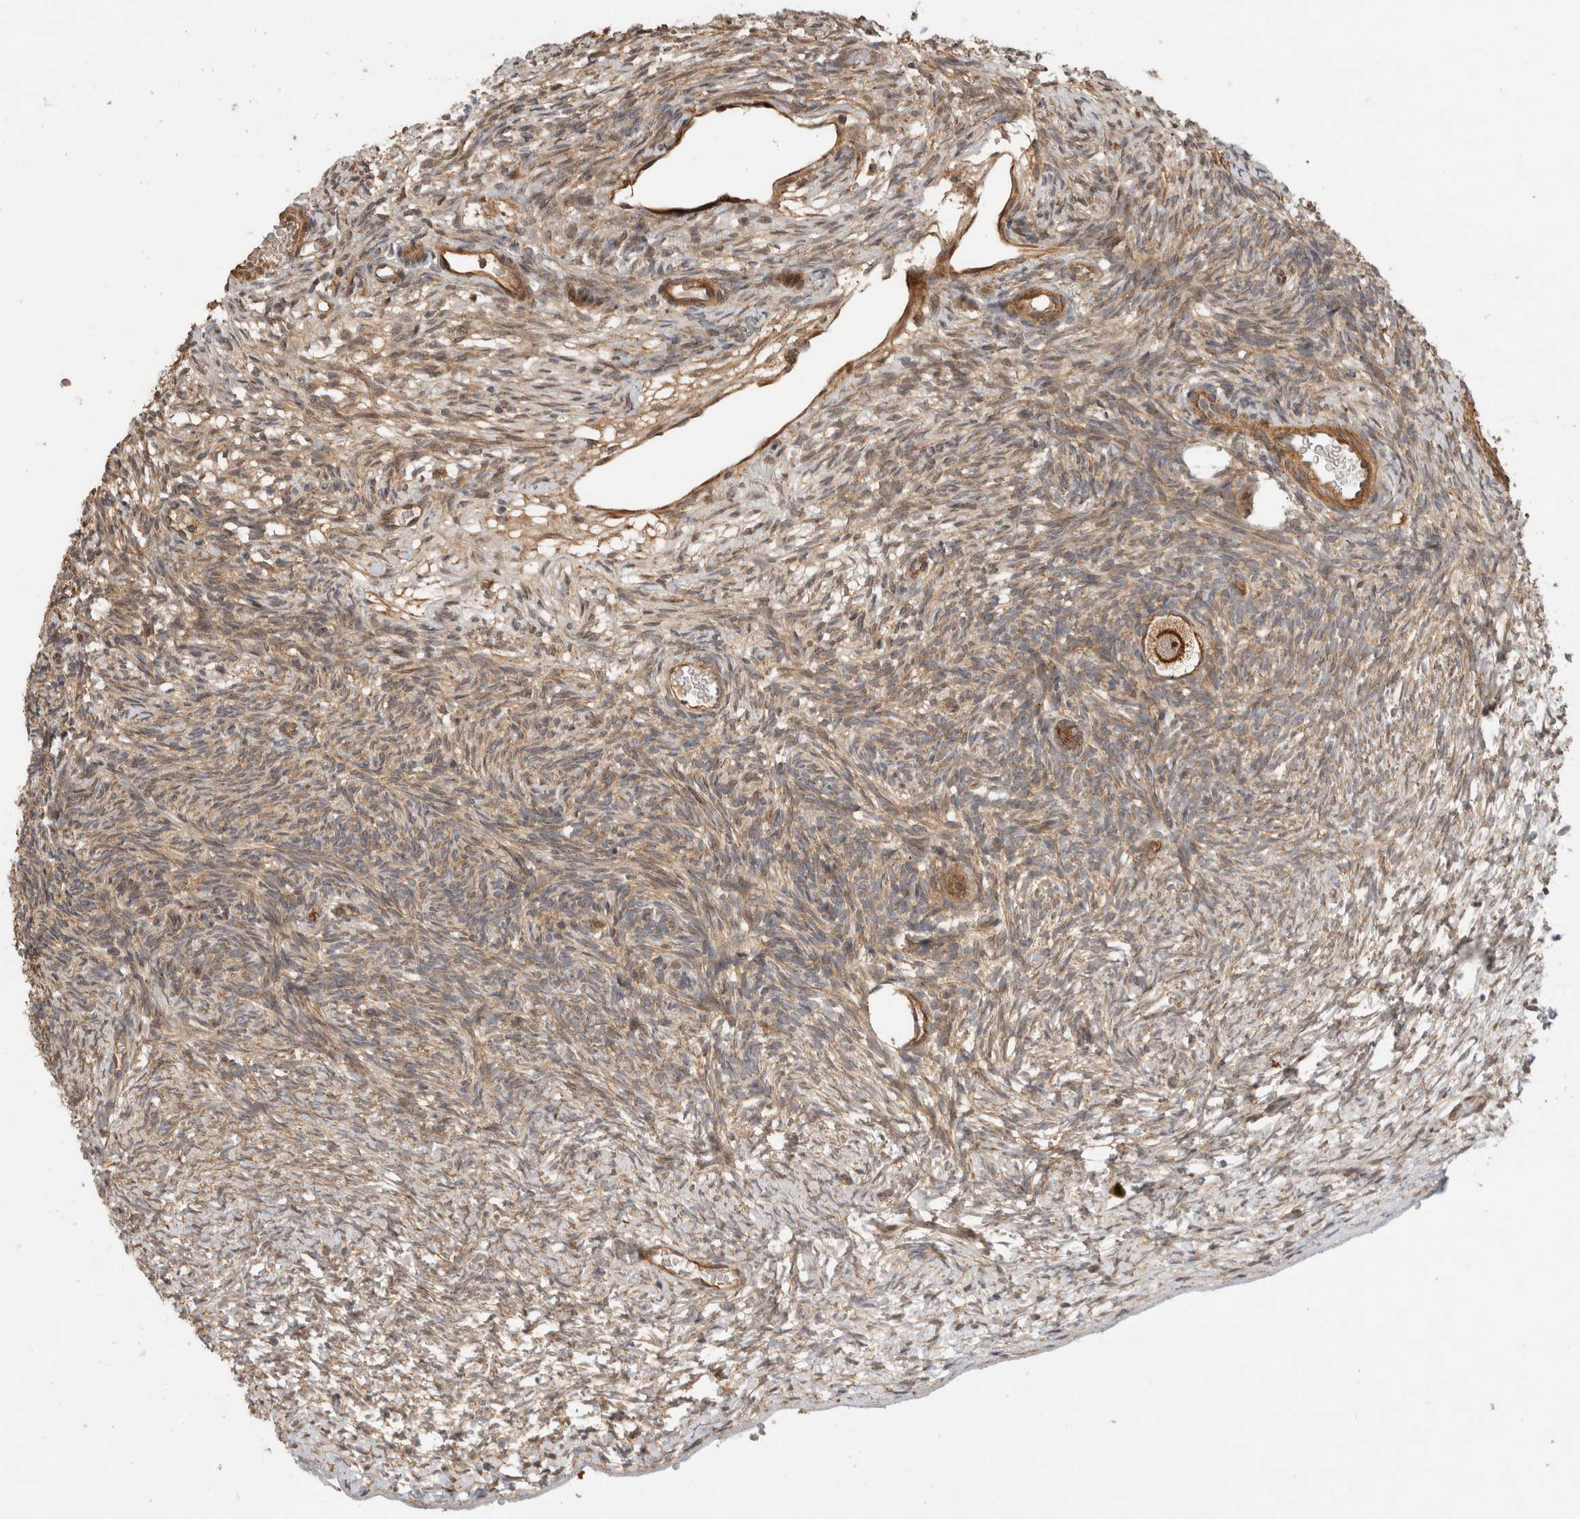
{"staining": {"intensity": "moderate", "quantity": ">75%", "location": "cytoplasmic/membranous"}, "tissue": "ovary", "cell_type": "Follicle cells", "image_type": "normal", "snomed": [{"axis": "morphology", "description": "Normal tissue, NOS"}, {"axis": "topography", "description": "Ovary"}], "caption": "IHC of benign human ovary displays medium levels of moderate cytoplasmic/membranous staining in approximately >75% of follicle cells. (DAB (3,3'-diaminobenzidine) = brown stain, brightfield microscopy at high magnification).", "gene": "PCDHB15", "patient": {"sex": "female", "age": 34}}